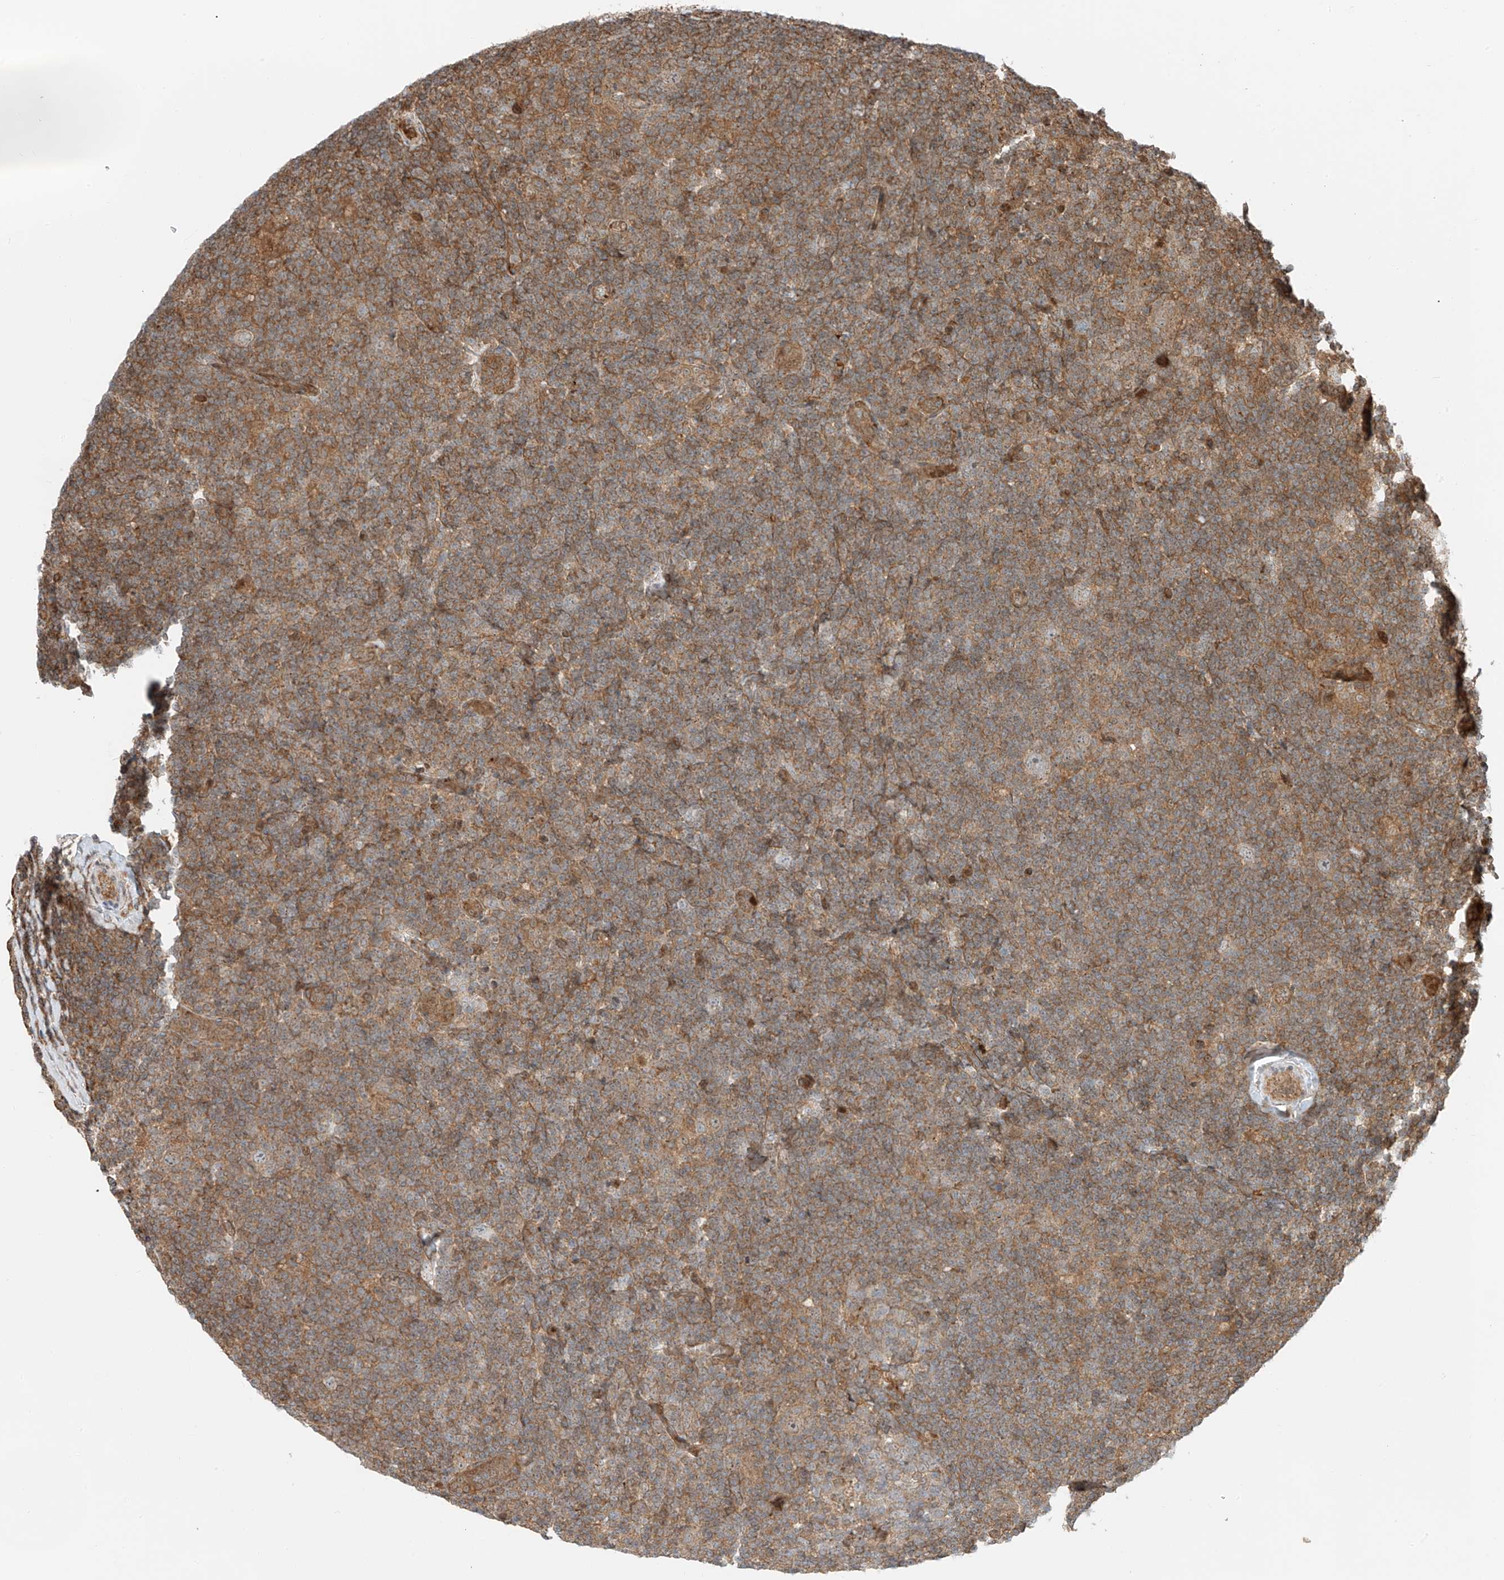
{"staining": {"intensity": "weak", "quantity": "<25%", "location": "cytoplasmic/membranous"}, "tissue": "lymphoma", "cell_type": "Tumor cells", "image_type": "cancer", "snomed": [{"axis": "morphology", "description": "Hodgkin's disease, NOS"}, {"axis": "topography", "description": "Lymph node"}], "caption": "DAB (3,3'-diaminobenzidine) immunohistochemical staining of human lymphoma exhibits no significant staining in tumor cells. The staining was performed using DAB (3,3'-diaminobenzidine) to visualize the protein expression in brown, while the nuclei were stained in blue with hematoxylin (Magnification: 20x).", "gene": "USP48", "patient": {"sex": "female", "age": 57}}